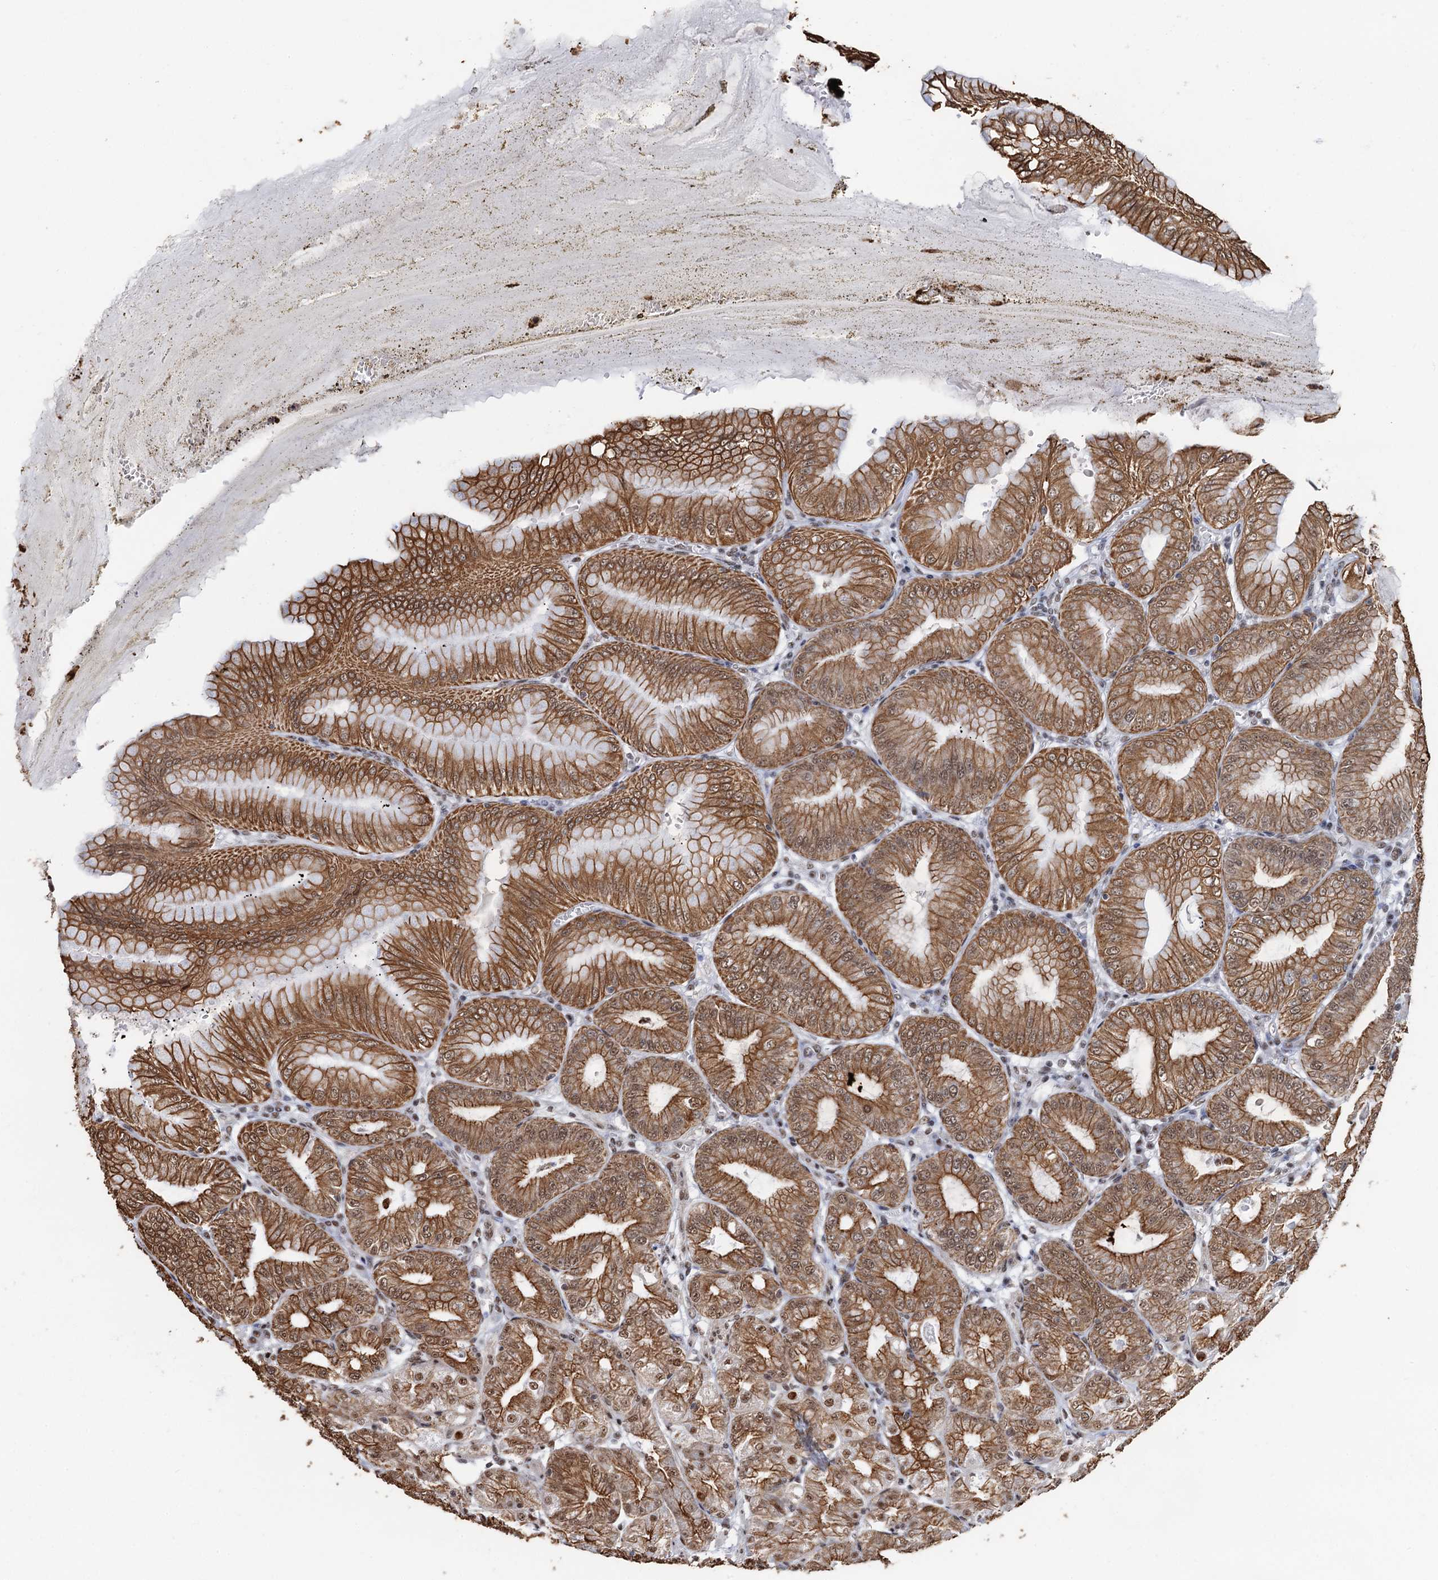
{"staining": {"intensity": "moderate", "quantity": ">75%", "location": "cytoplasmic/membranous,nuclear"}, "tissue": "stomach", "cell_type": "Glandular cells", "image_type": "normal", "snomed": [{"axis": "morphology", "description": "Normal tissue, NOS"}, {"axis": "topography", "description": "Stomach, lower"}], "caption": "Protein staining by immunohistochemistry demonstrates moderate cytoplasmic/membranous,nuclear staining in about >75% of glandular cells in normal stomach.", "gene": "ZNF609", "patient": {"sex": "male", "age": 71}}